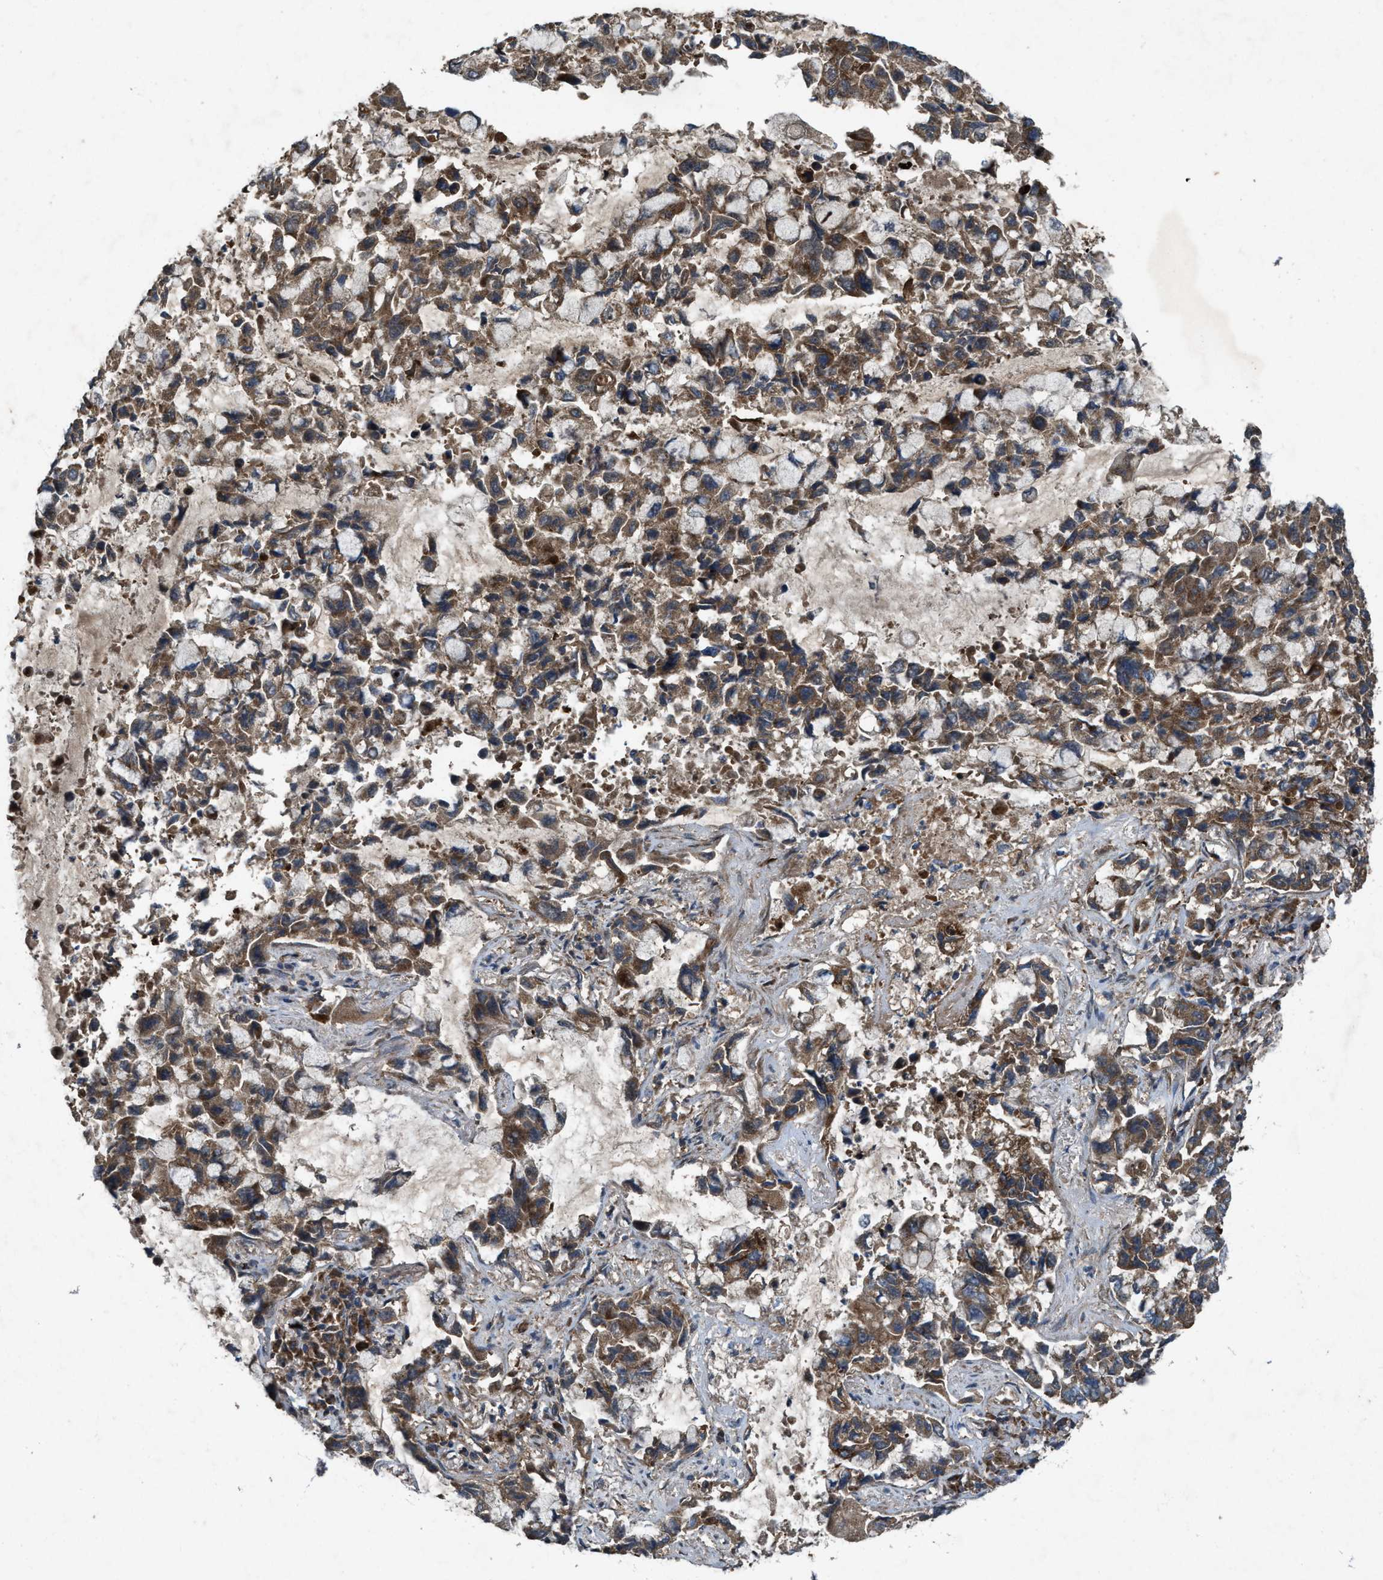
{"staining": {"intensity": "moderate", "quantity": ">75%", "location": "cytoplasmic/membranous"}, "tissue": "lung cancer", "cell_type": "Tumor cells", "image_type": "cancer", "snomed": [{"axis": "morphology", "description": "Adenocarcinoma, NOS"}, {"axis": "topography", "description": "Lung"}], "caption": "There is medium levels of moderate cytoplasmic/membranous positivity in tumor cells of lung cancer, as demonstrated by immunohistochemical staining (brown color).", "gene": "PDP2", "patient": {"sex": "male", "age": 64}}